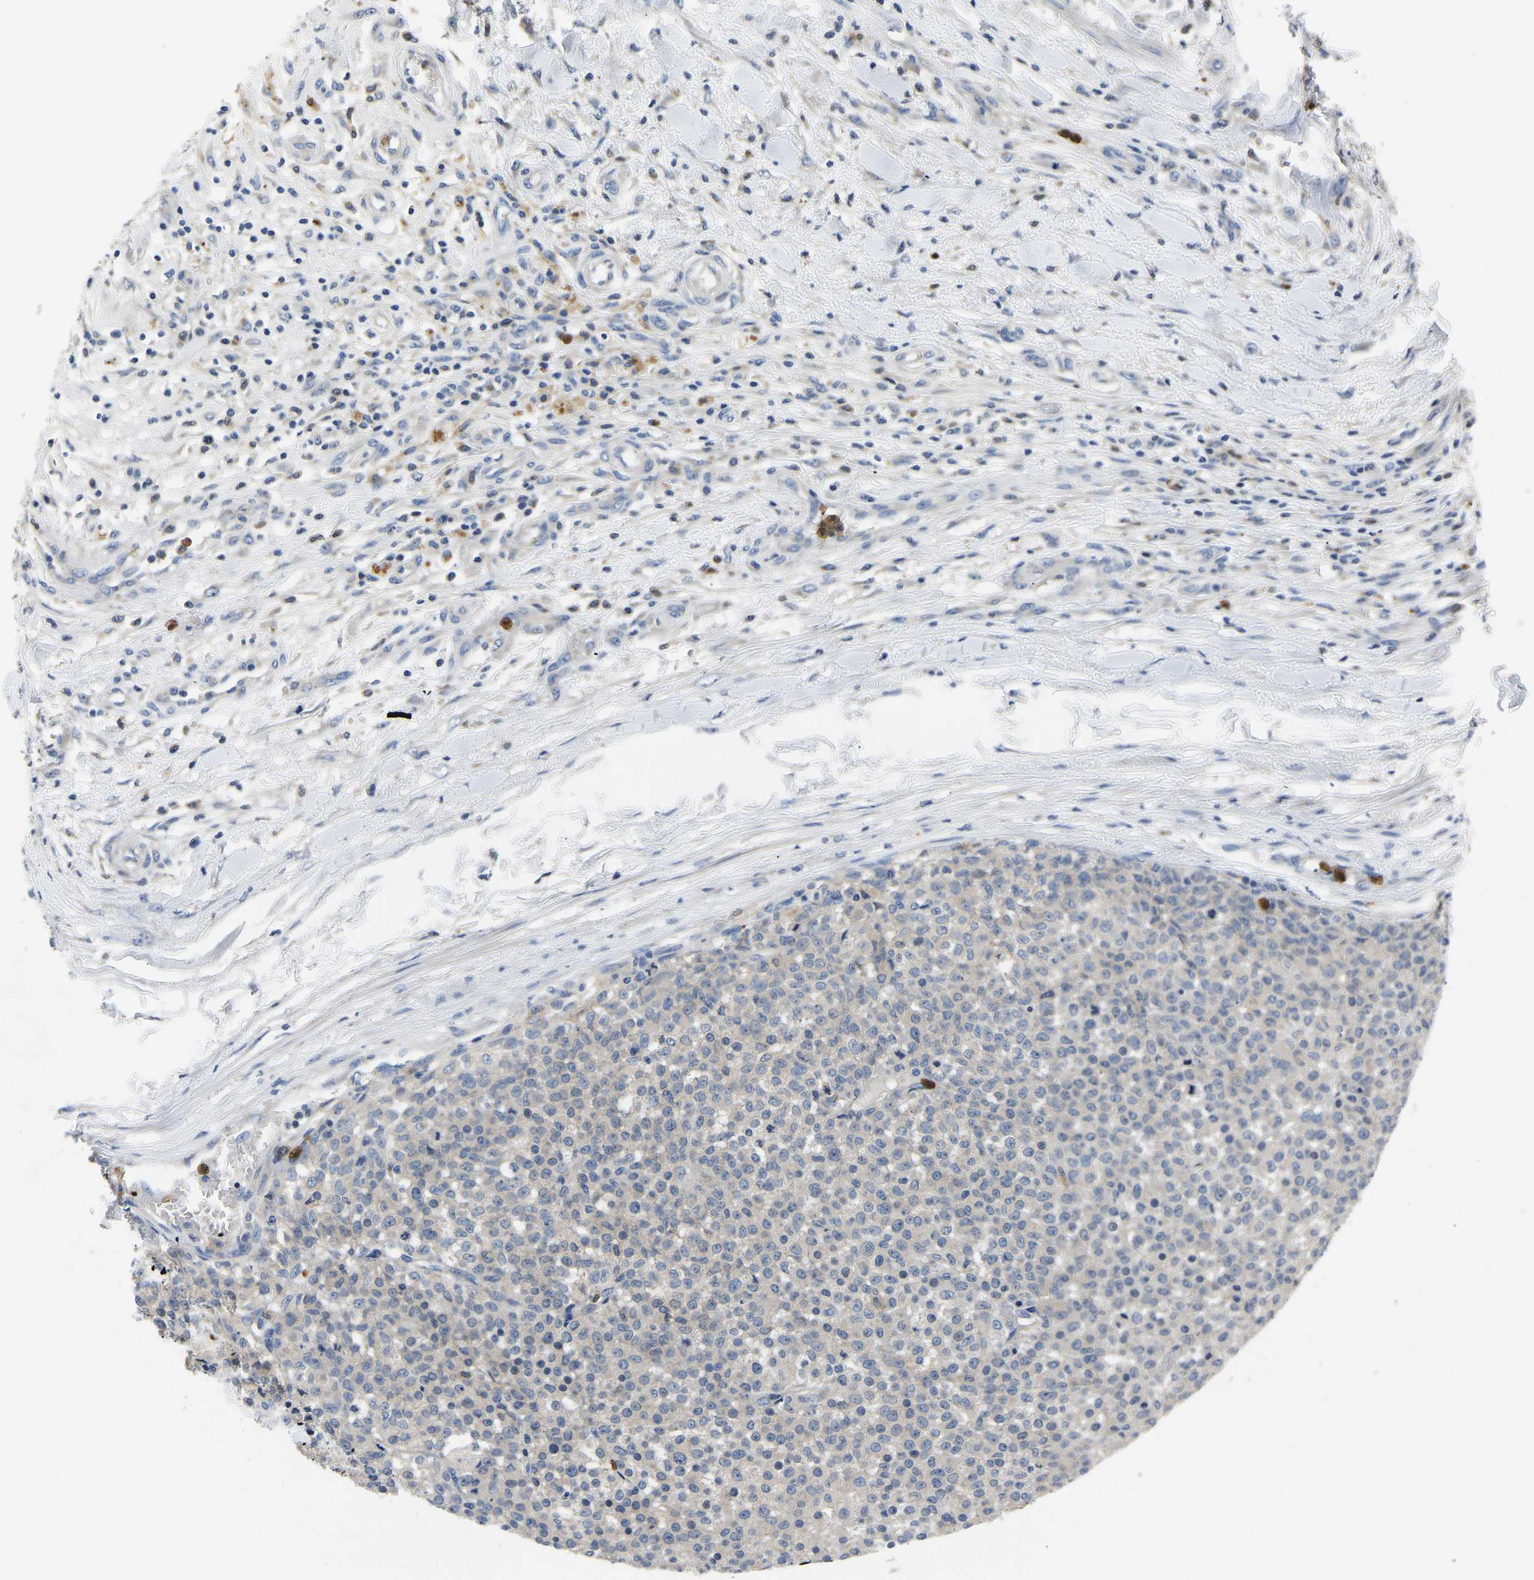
{"staining": {"intensity": "negative", "quantity": "none", "location": "none"}, "tissue": "testis cancer", "cell_type": "Tumor cells", "image_type": "cancer", "snomed": [{"axis": "morphology", "description": "Seminoma, NOS"}, {"axis": "topography", "description": "Testis"}], "caption": "Testis cancer (seminoma) stained for a protein using immunohistochemistry demonstrates no positivity tumor cells.", "gene": "TOR1B", "patient": {"sex": "male", "age": 59}}